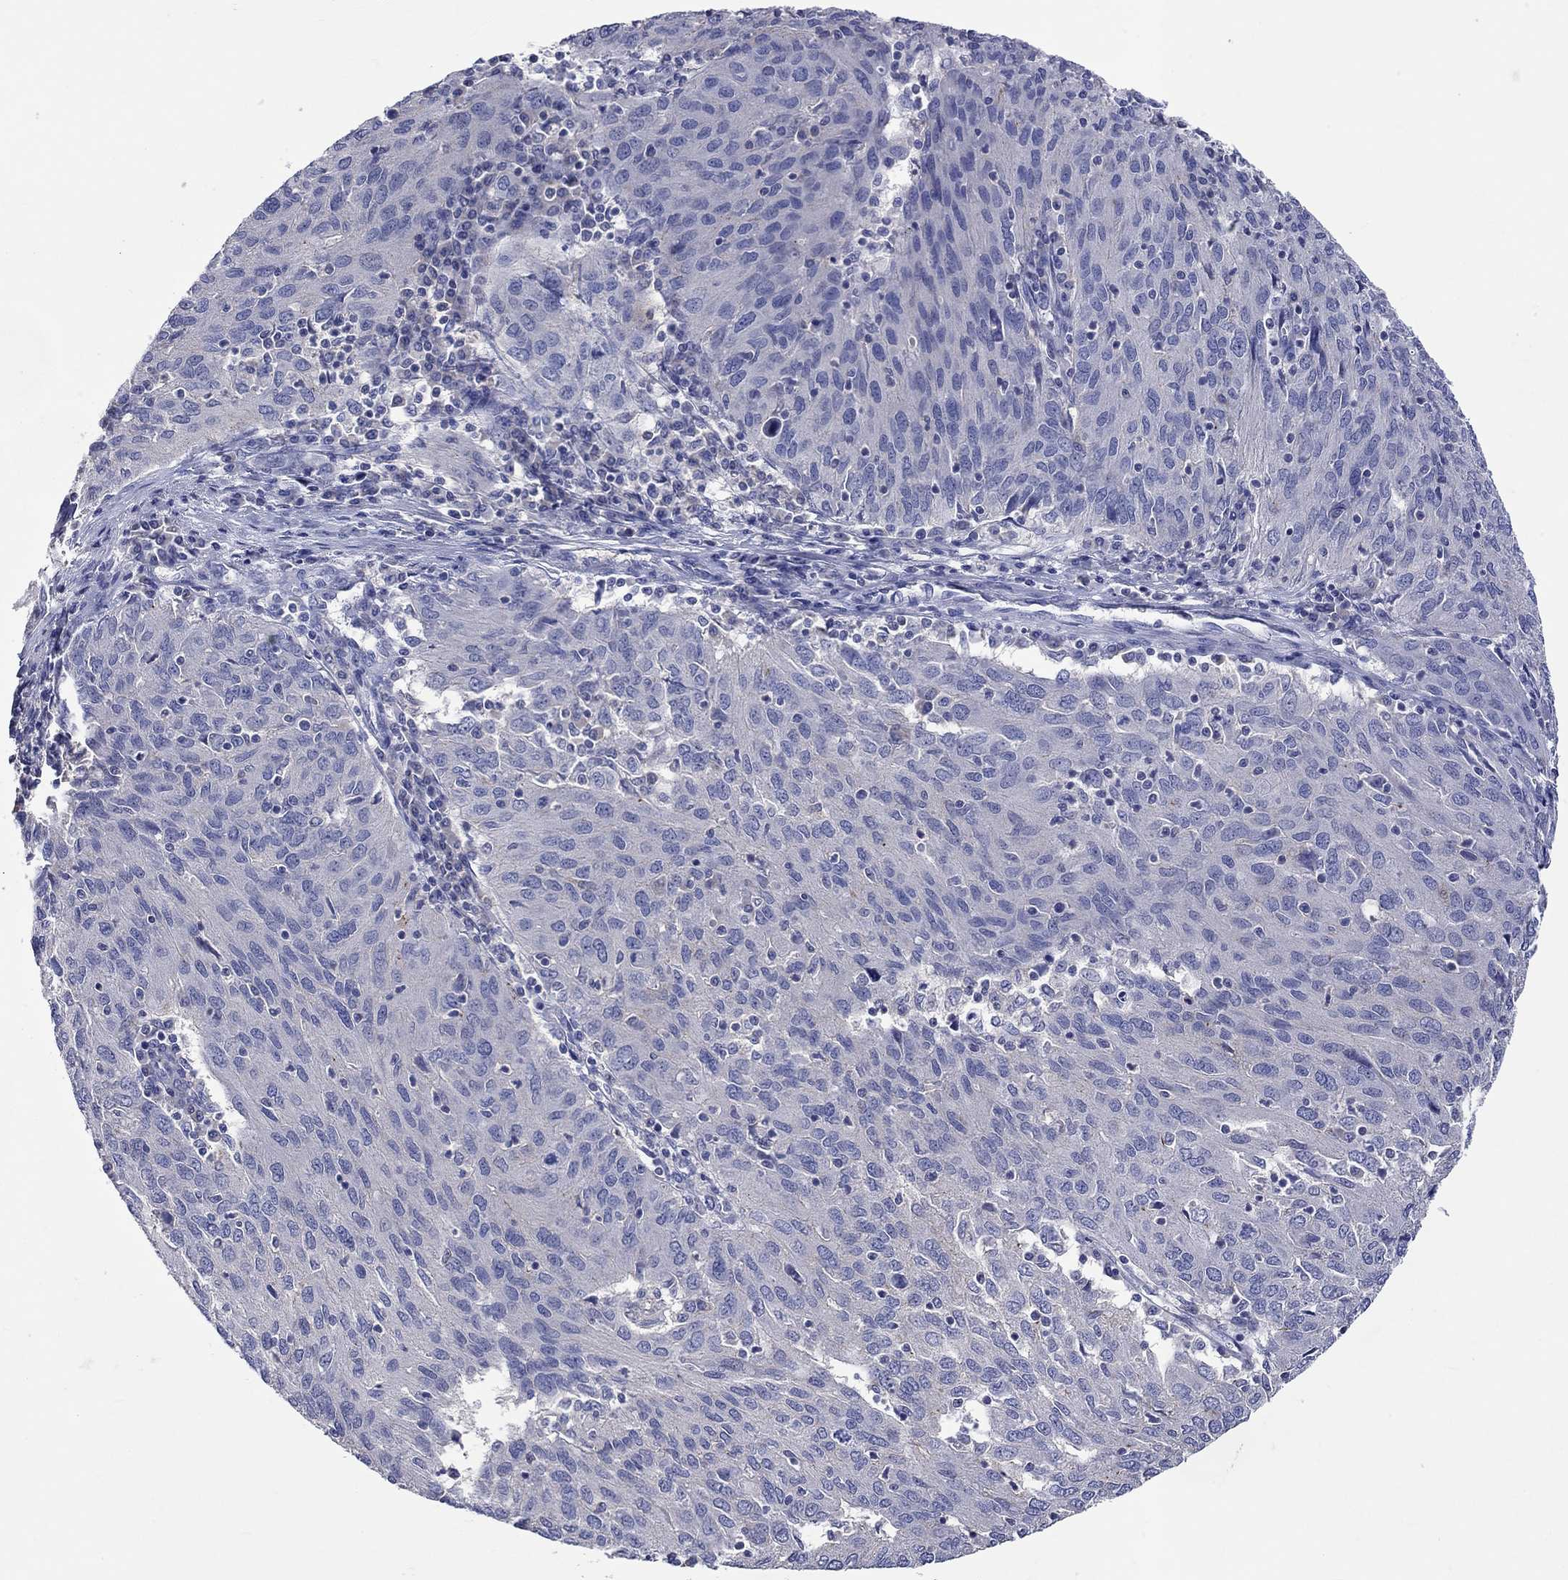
{"staining": {"intensity": "negative", "quantity": "none", "location": "none"}, "tissue": "ovarian cancer", "cell_type": "Tumor cells", "image_type": "cancer", "snomed": [{"axis": "morphology", "description": "Carcinoma, endometroid"}, {"axis": "topography", "description": "Ovary"}], "caption": "Ovarian endometroid carcinoma was stained to show a protein in brown. There is no significant expression in tumor cells.", "gene": "LRFN4", "patient": {"sex": "female", "age": 50}}